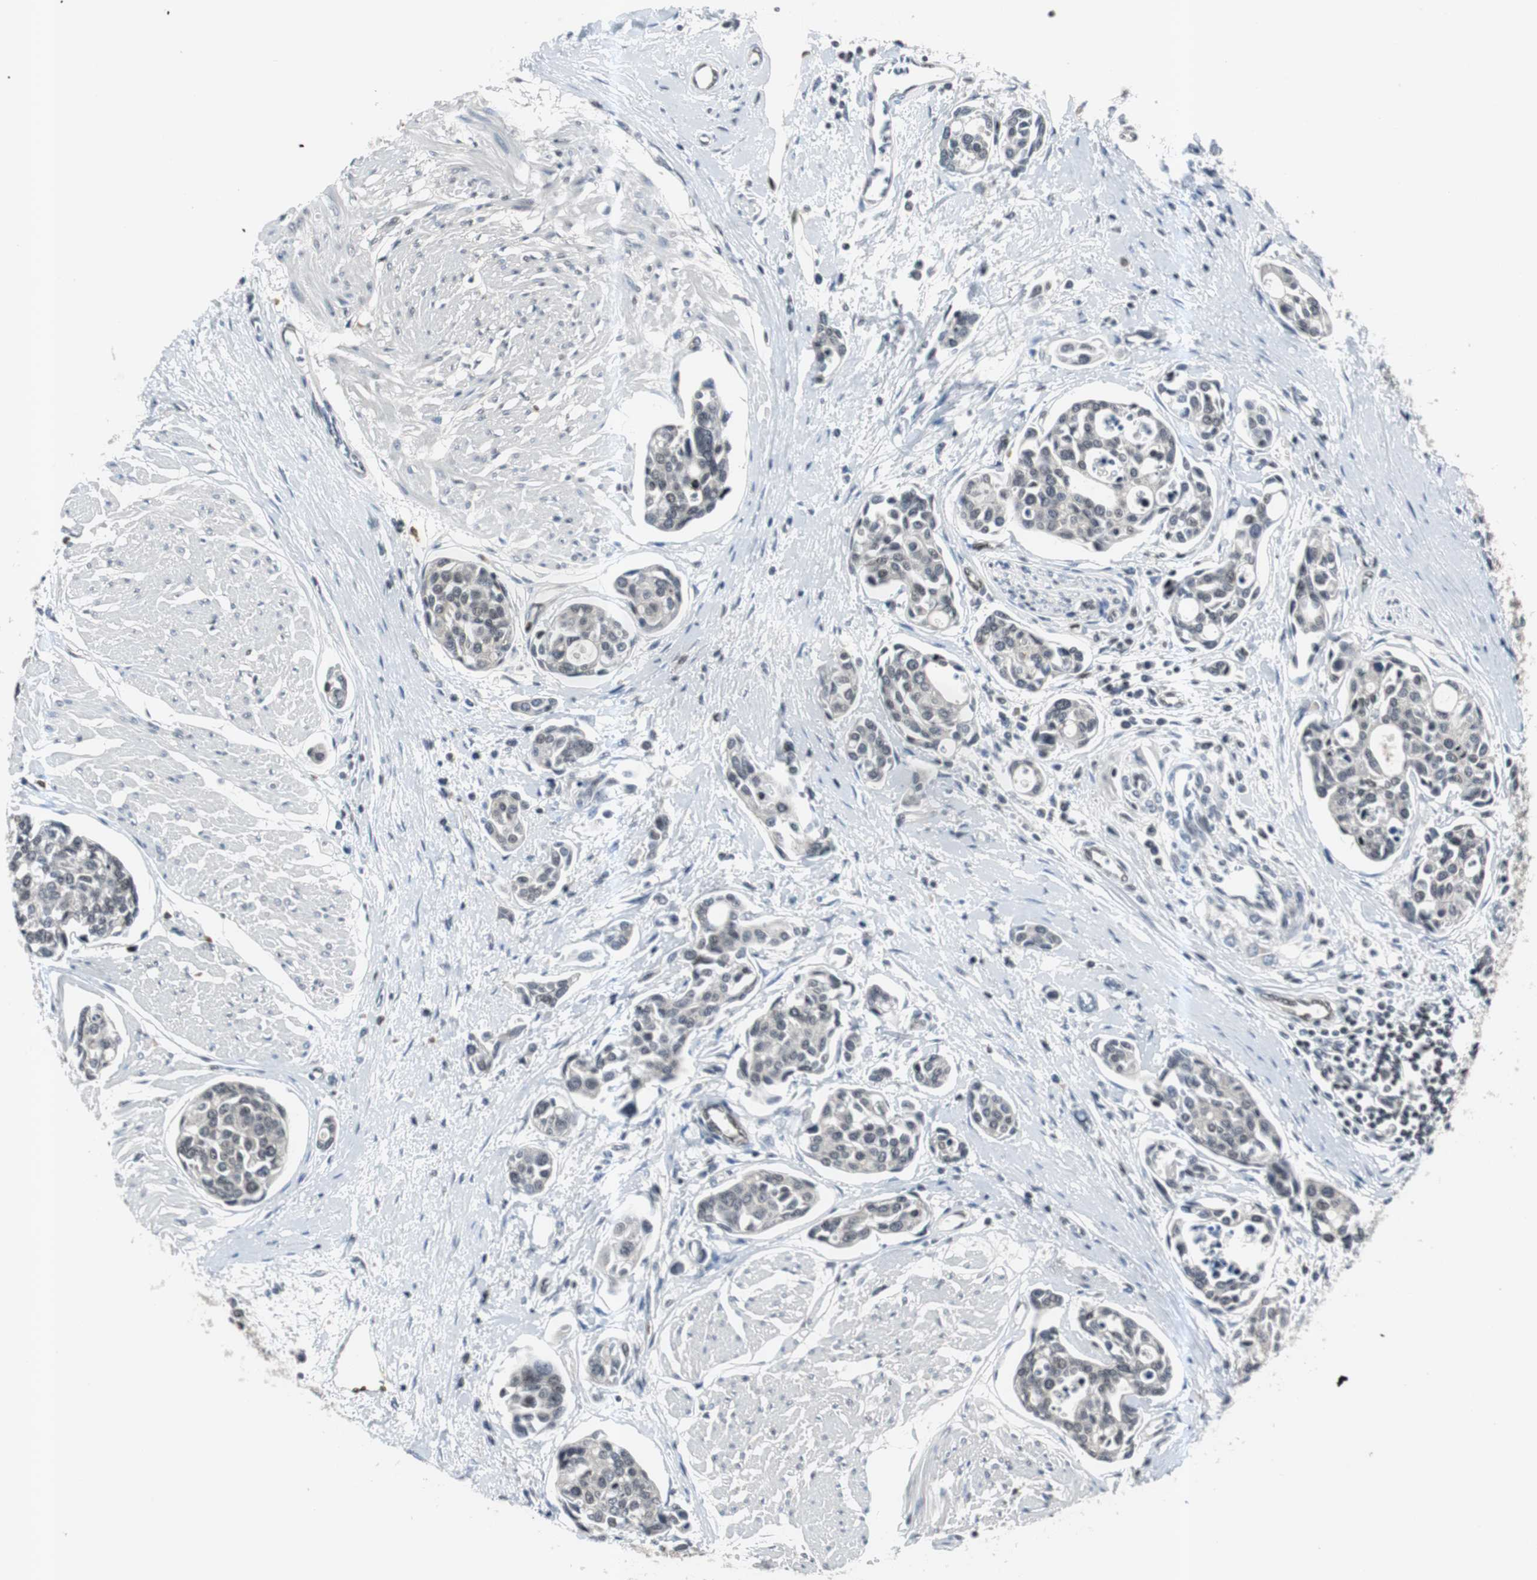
{"staining": {"intensity": "negative", "quantity": "none", "location": "none"}, "tissue": "urothelial cancer", "cell_type": "Tumor cells", "image_type": "cancer", "snomed": [{"axis": "morphology", "description": "Urothelial carcinoma, High grade"}, {"axis": "topography", "description": "Urinary bladder"}], "caption": "Urothelial carcinoma (high-grade) stained for a protein using IHC demonstrates no positivity tumor cells.", "gene": "SMAD1", "patient": {"sex": "male", "age": 78}}